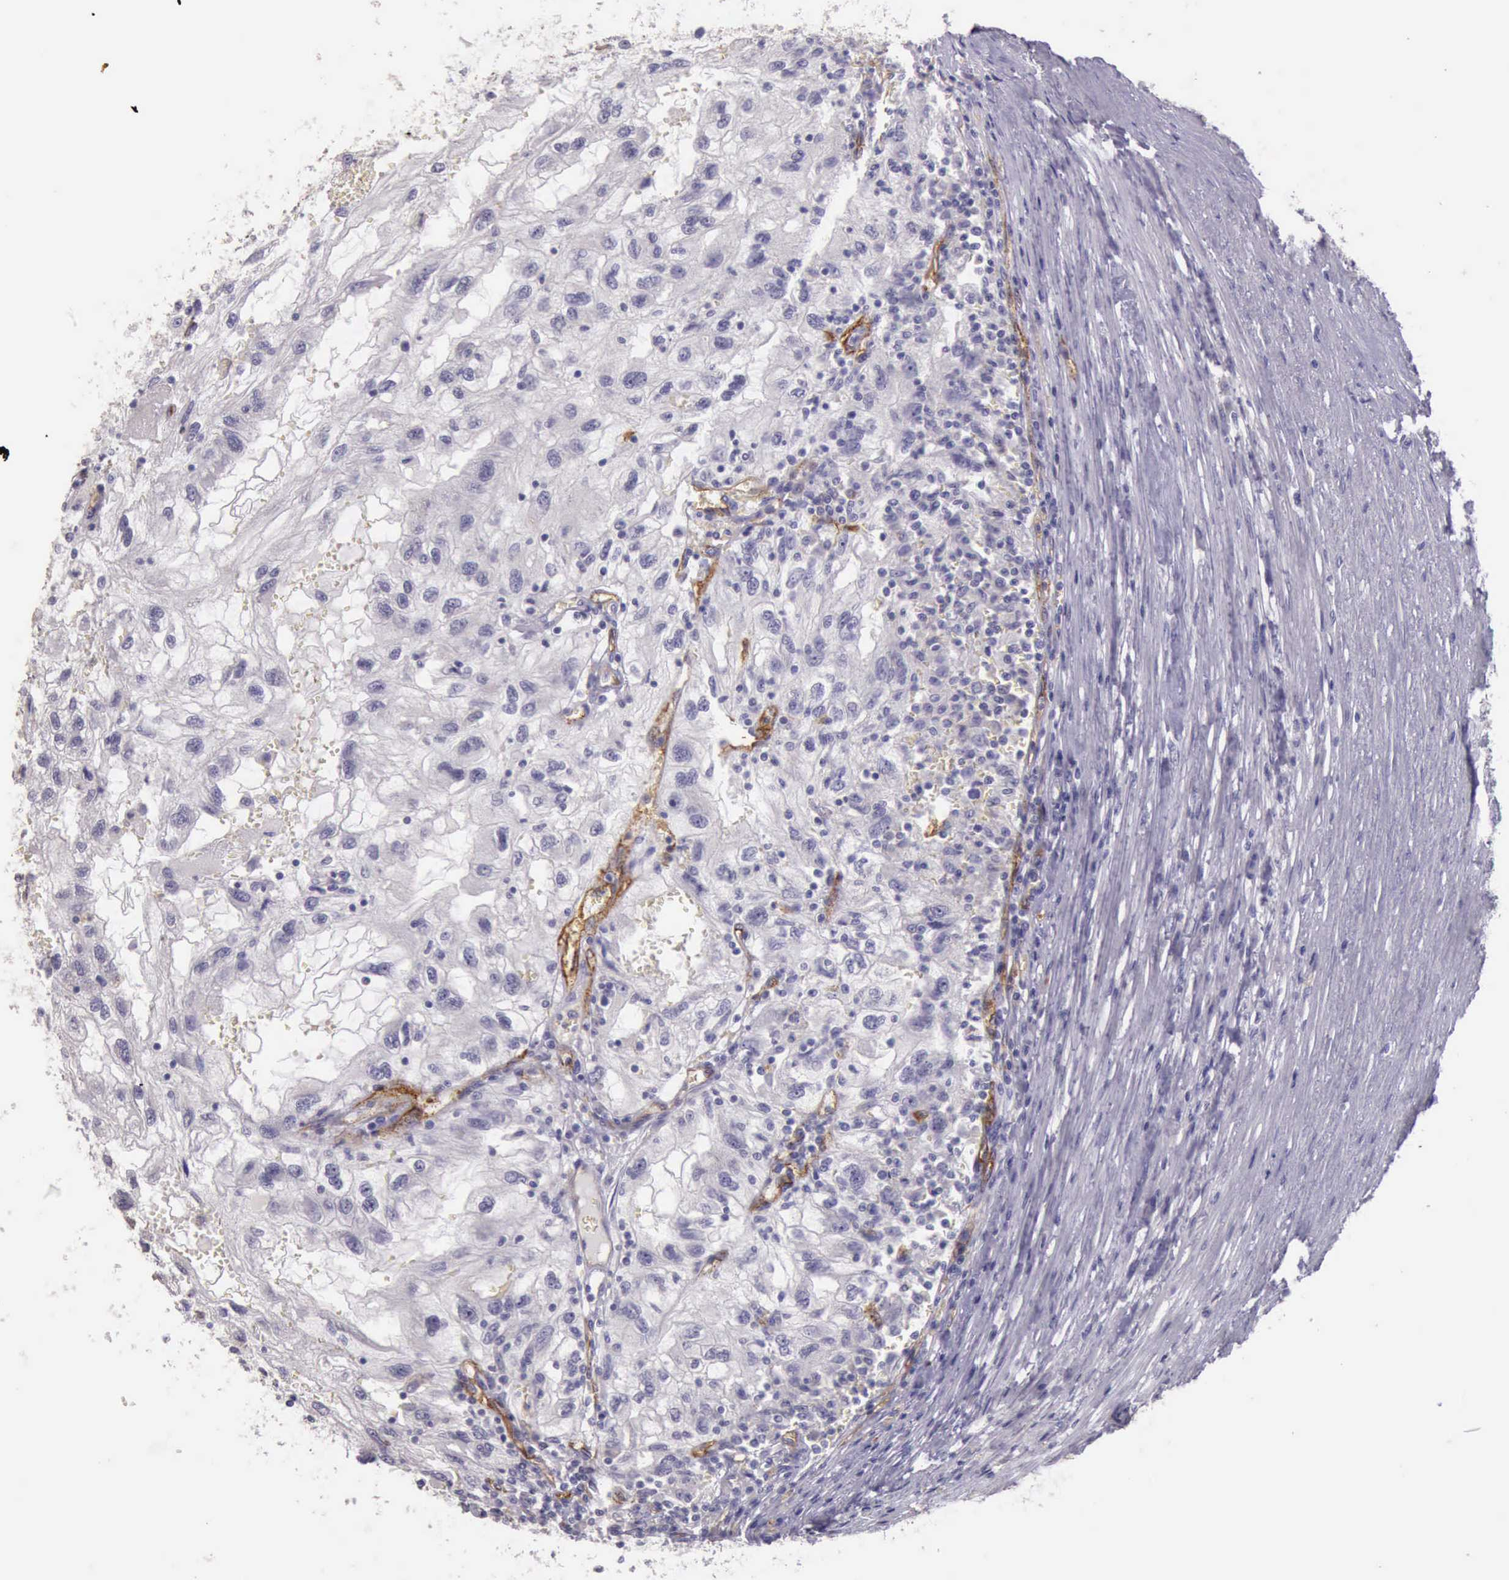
{"staining": {"intensity": "negative", "quantity": "none", "location": "none"}, "tissue": "renal cancer", "cell_type": "Tumor cells", "image_type": "cancer", "snomed": [{"axis": "morphology", "description": "Normal tissue, NOS"}, {"axis": "morphology", "description": "Adenocarcinoma, NOS"}, {"axis": "topography", "description": "Kidney"}], "caption": "There is no significant positivity in tumor cells of renal cancer (adenocarcinoma).", "gene": "TCEANC", "patient": {"sex": "male", "age": 71}}